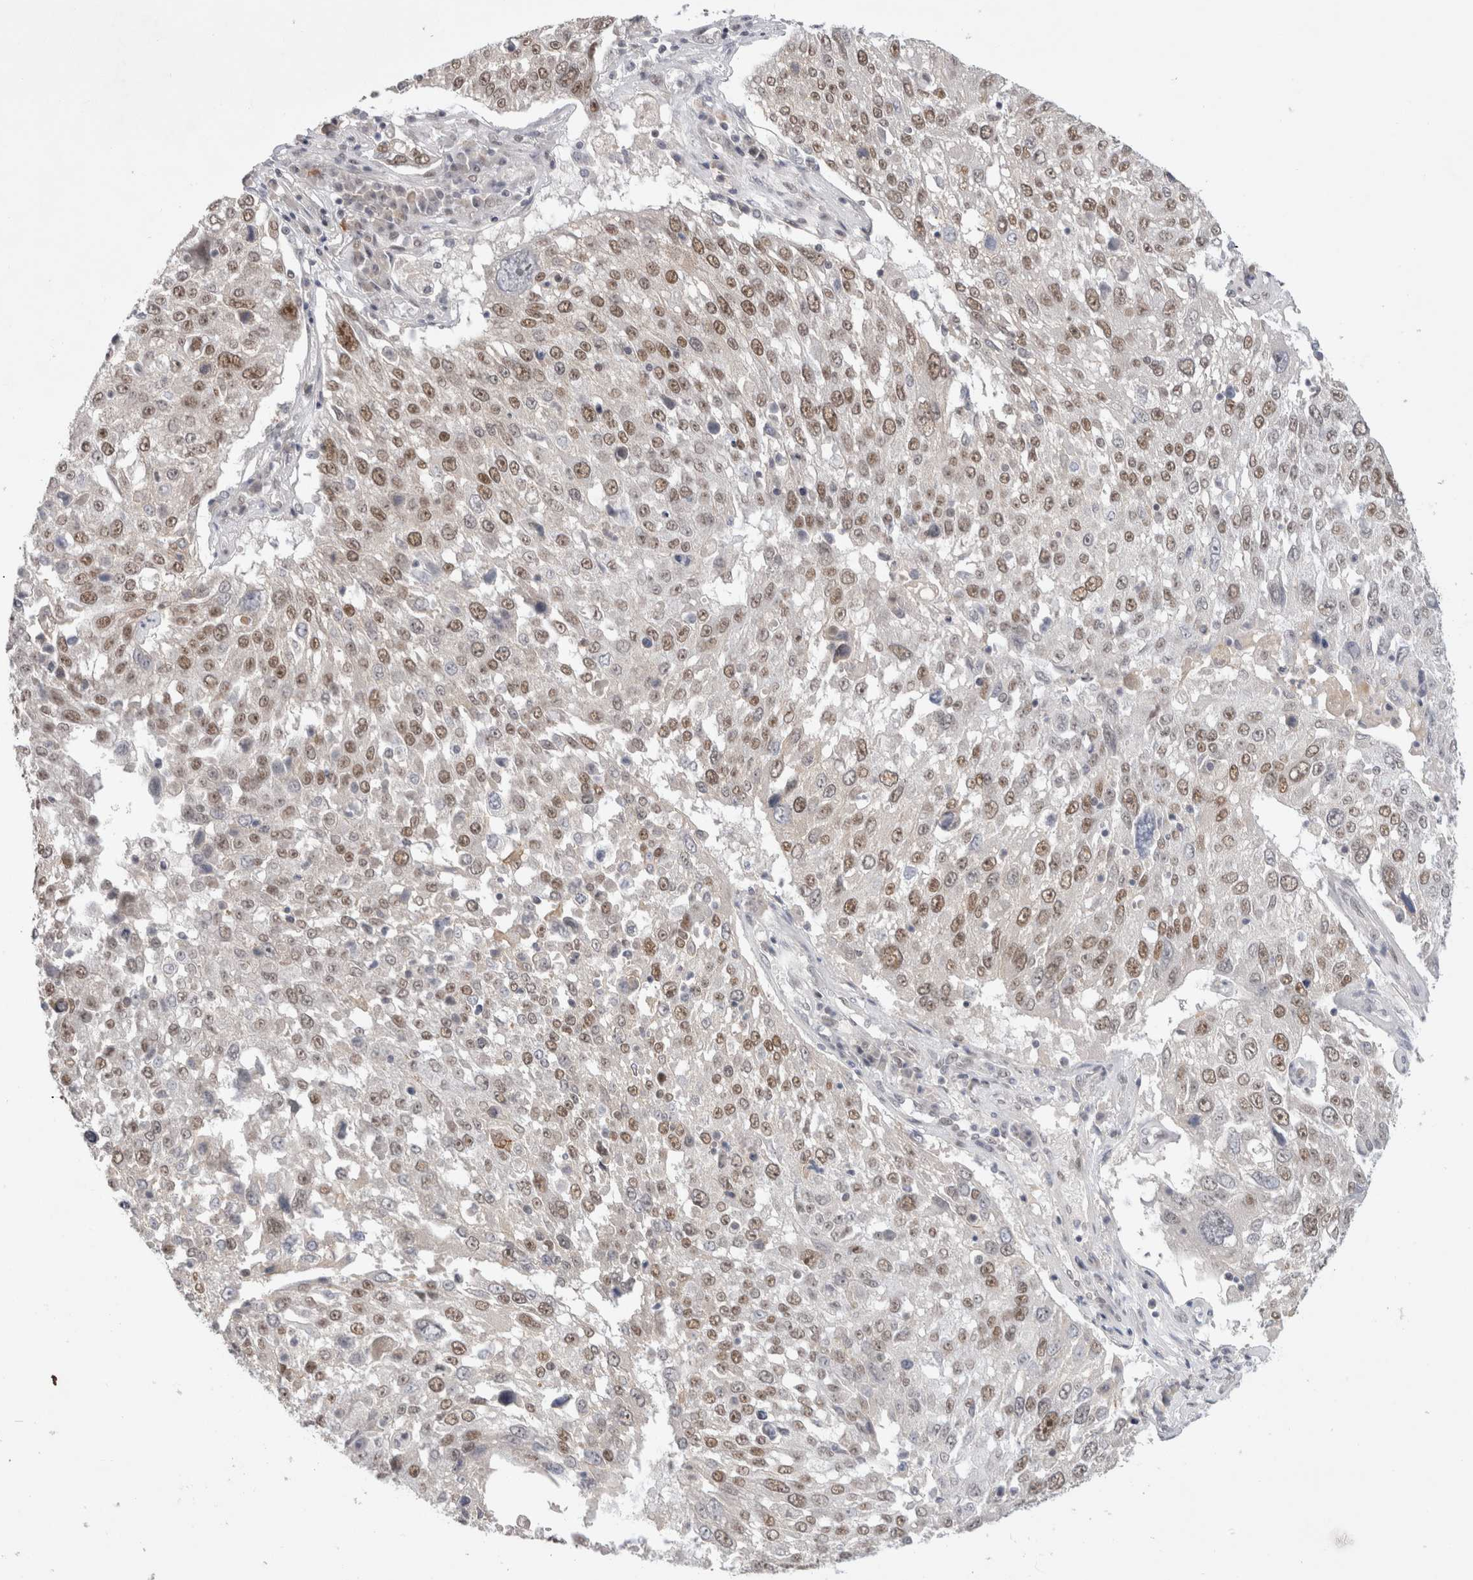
{"staining": {"intensity": "moderate", "quantity": ">75%", "location": "nuclear"}, "tissue": "lung cancer", "cell_type": "Tumor cells", "image_type": "cancer", "snomed": [{"axis": "morphology", "description": "Squamous cell carcinoma, NOS"}, {"axis": "topography", "description": "Lung"}], "caption": "Human lung squamous cell carcinoma stained for a protein (brown) exhibits moderate nuclear positive positivity in approximately >75% of tumor cells.", "gene": "RECQL4", "patient": {"sex": "male", "age": 65}}